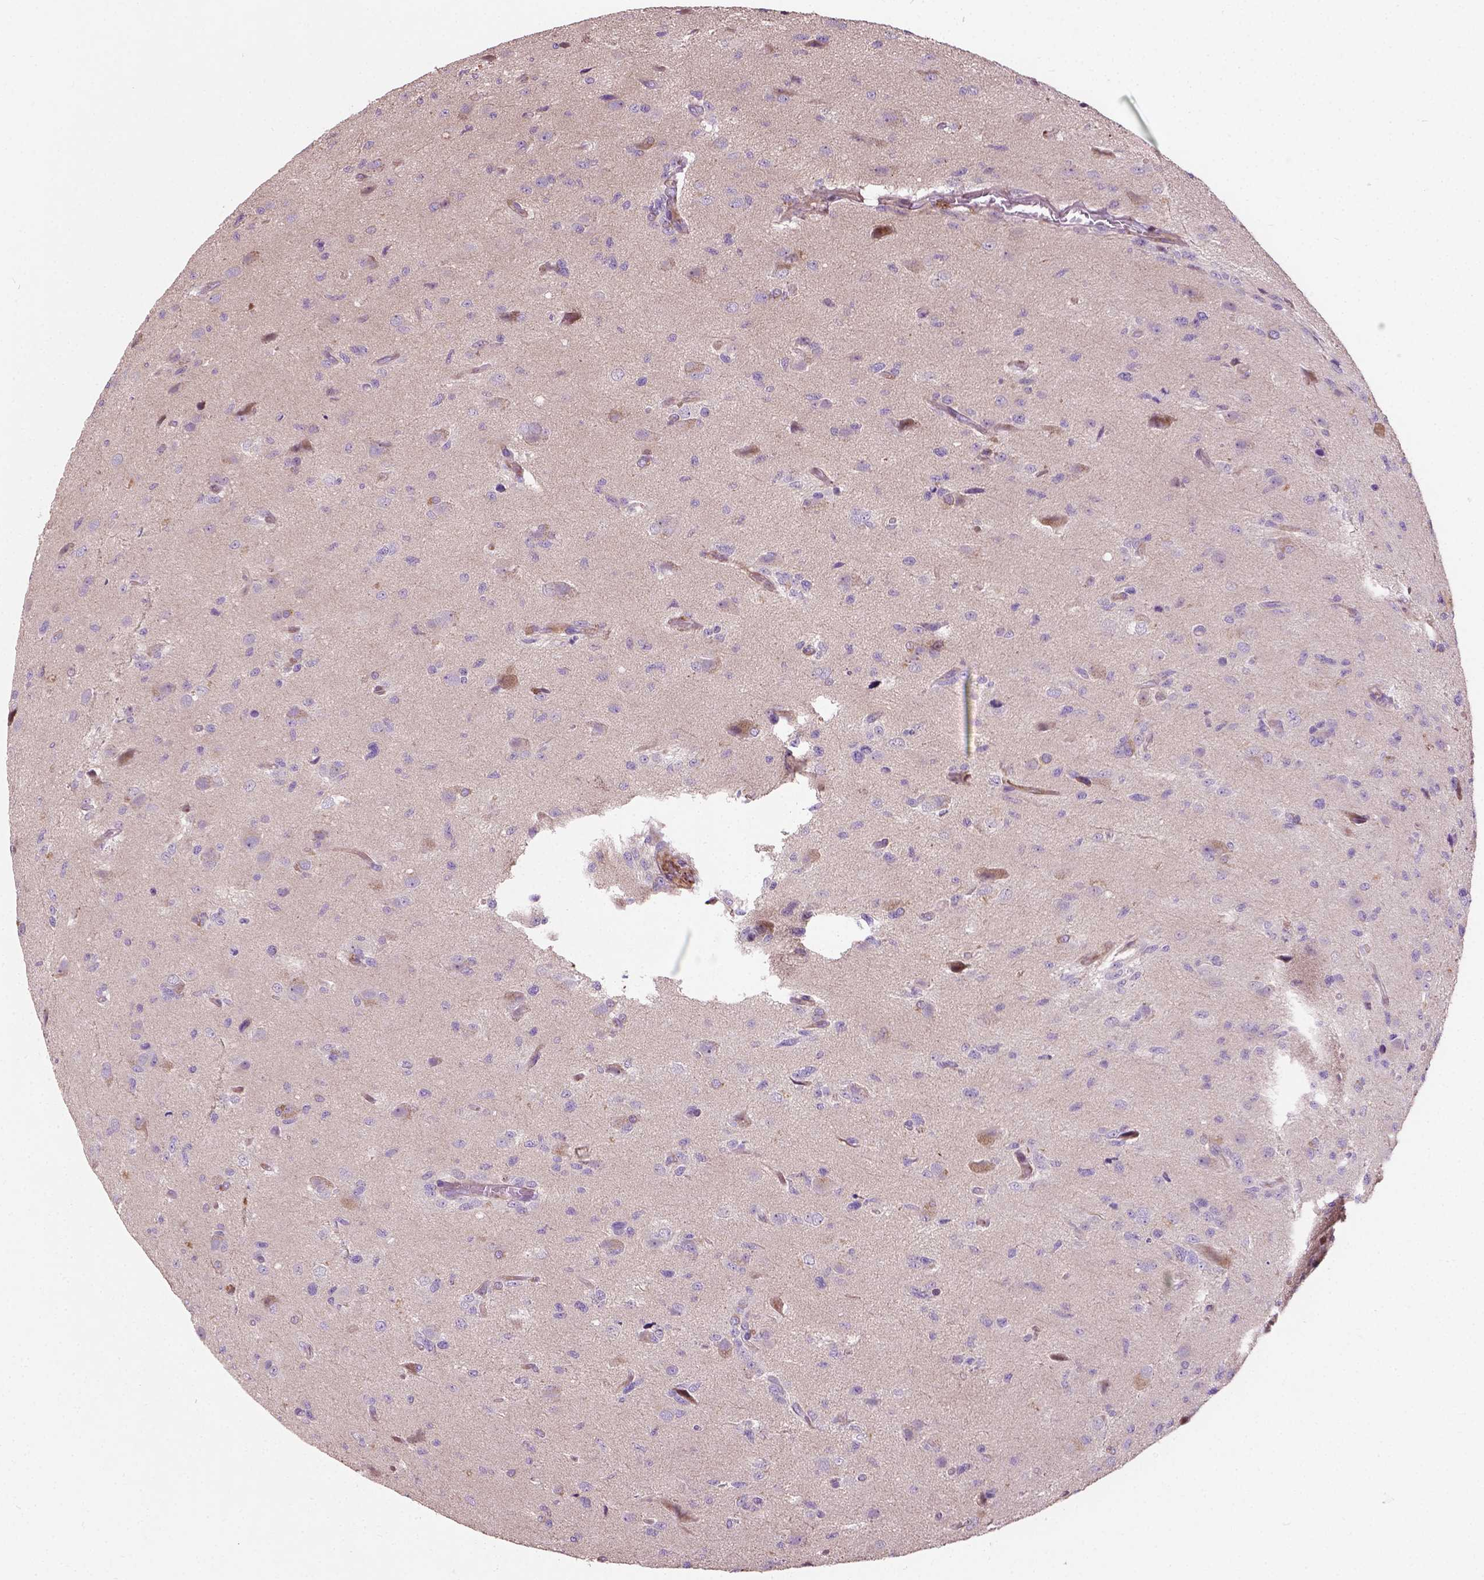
{"staining": {"intensity": "negative", "quantity": "none", "location": "none"}, "tissue": "glioma", "cell_type": "Tumor cells", "image_type": "cancer", "snomed": [{"axis": "morphology", "description": "Glioma, malignant, High grade"}, {"axis": "topography", "description": "Brain"}], "caption": "Photomicrograph shows no significant protein expression in tumor cells of malignant high-grade glioma. The staining is performed using DAB (3,3'-diaminobenzidine) brown chromogen with nuclei counter-stained in using hematoxylin.", "gene": "PKP3", "patient": {"sex": "male", "age": 68}}